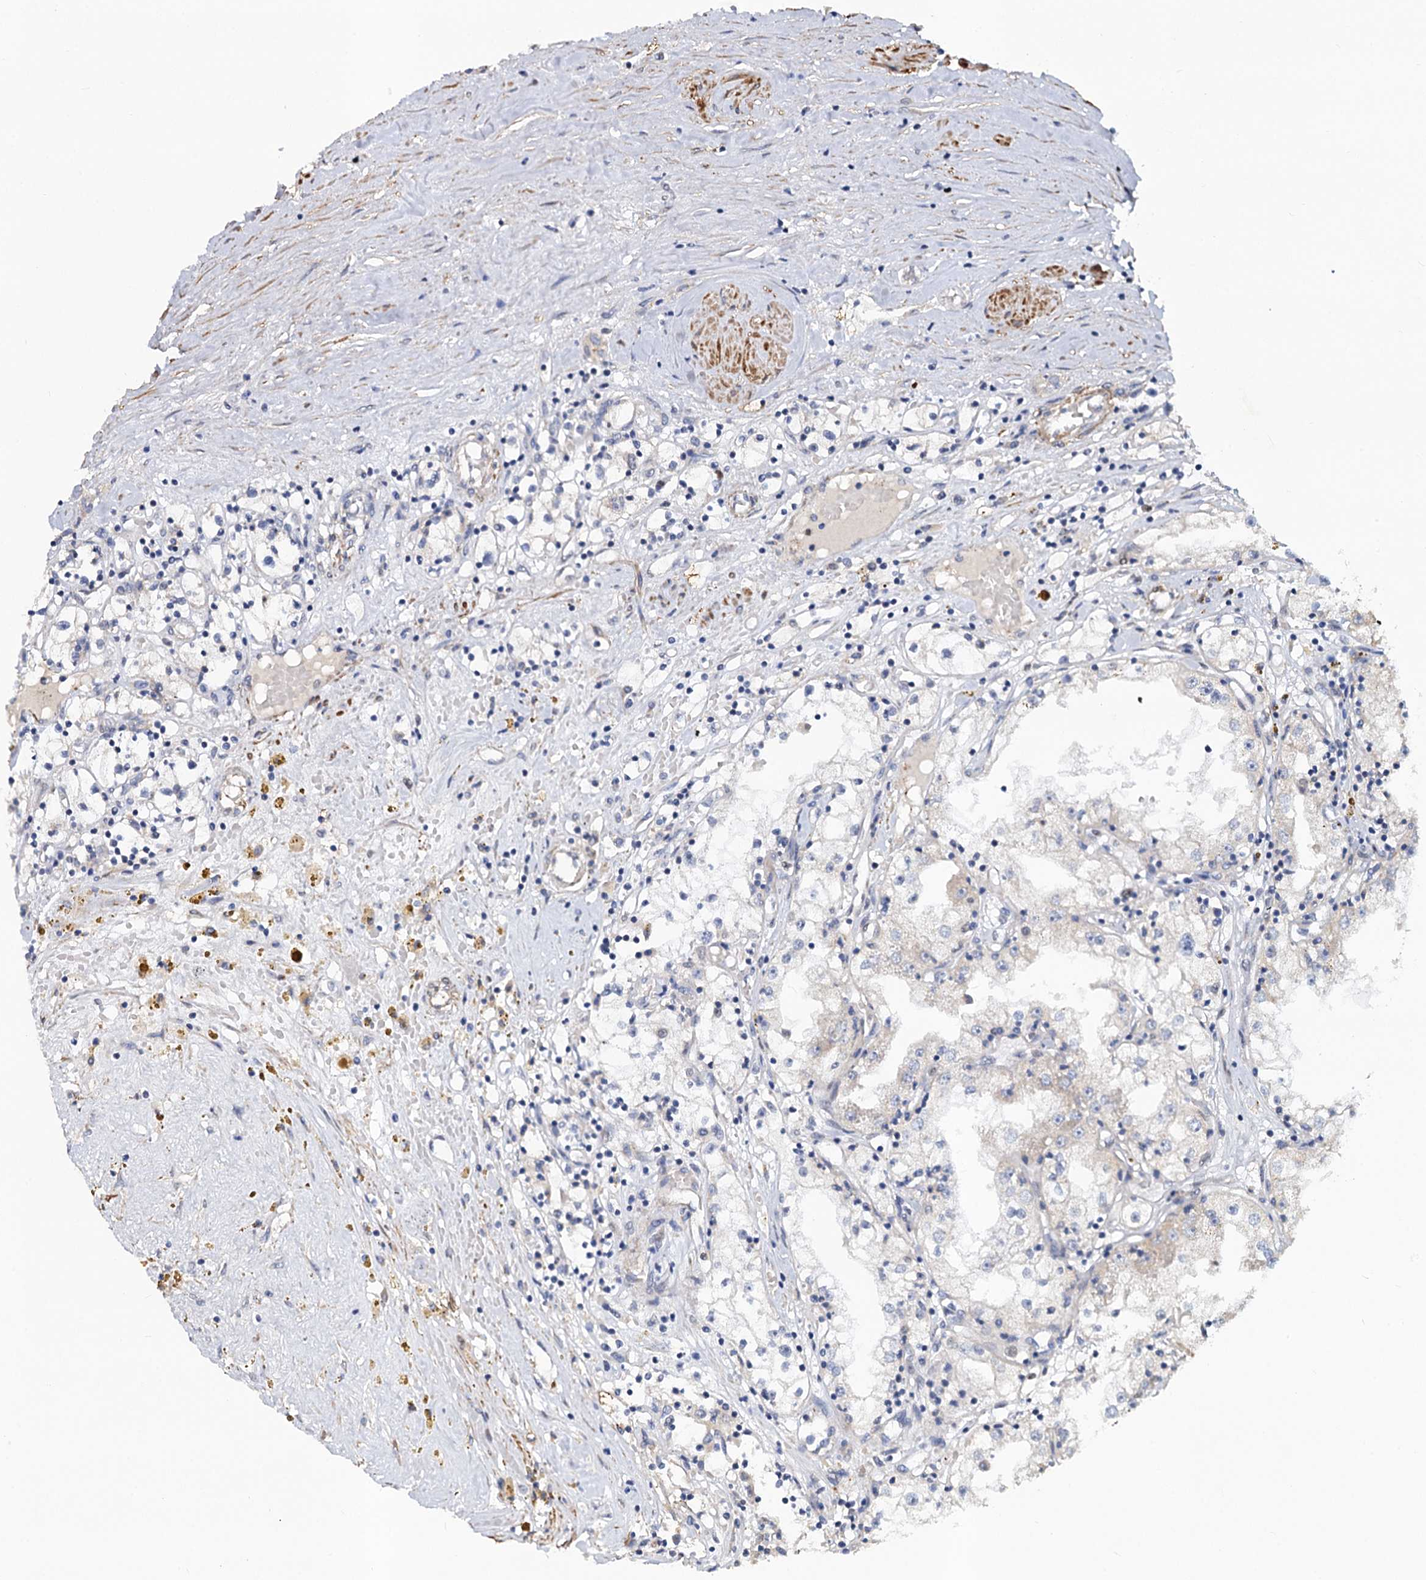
{"staining": {"intensity": "negative", "quantity": "none", "location": "none"}, "tissue": "renal cancer", "cell_type": "Tumor cells", "image_type": "cancer", "snomed": [{"axis": "morphology", "description": "Adenocarcinoma, NOS"}, {"axis": "topography", "description": "Kidney"}], "caption": "The image demonstrates no staining of tumor cells in renal cancer (adenocarcinoma).", "gene": "ALKBH7", "patient": {"sex": "male", "age": 56}}